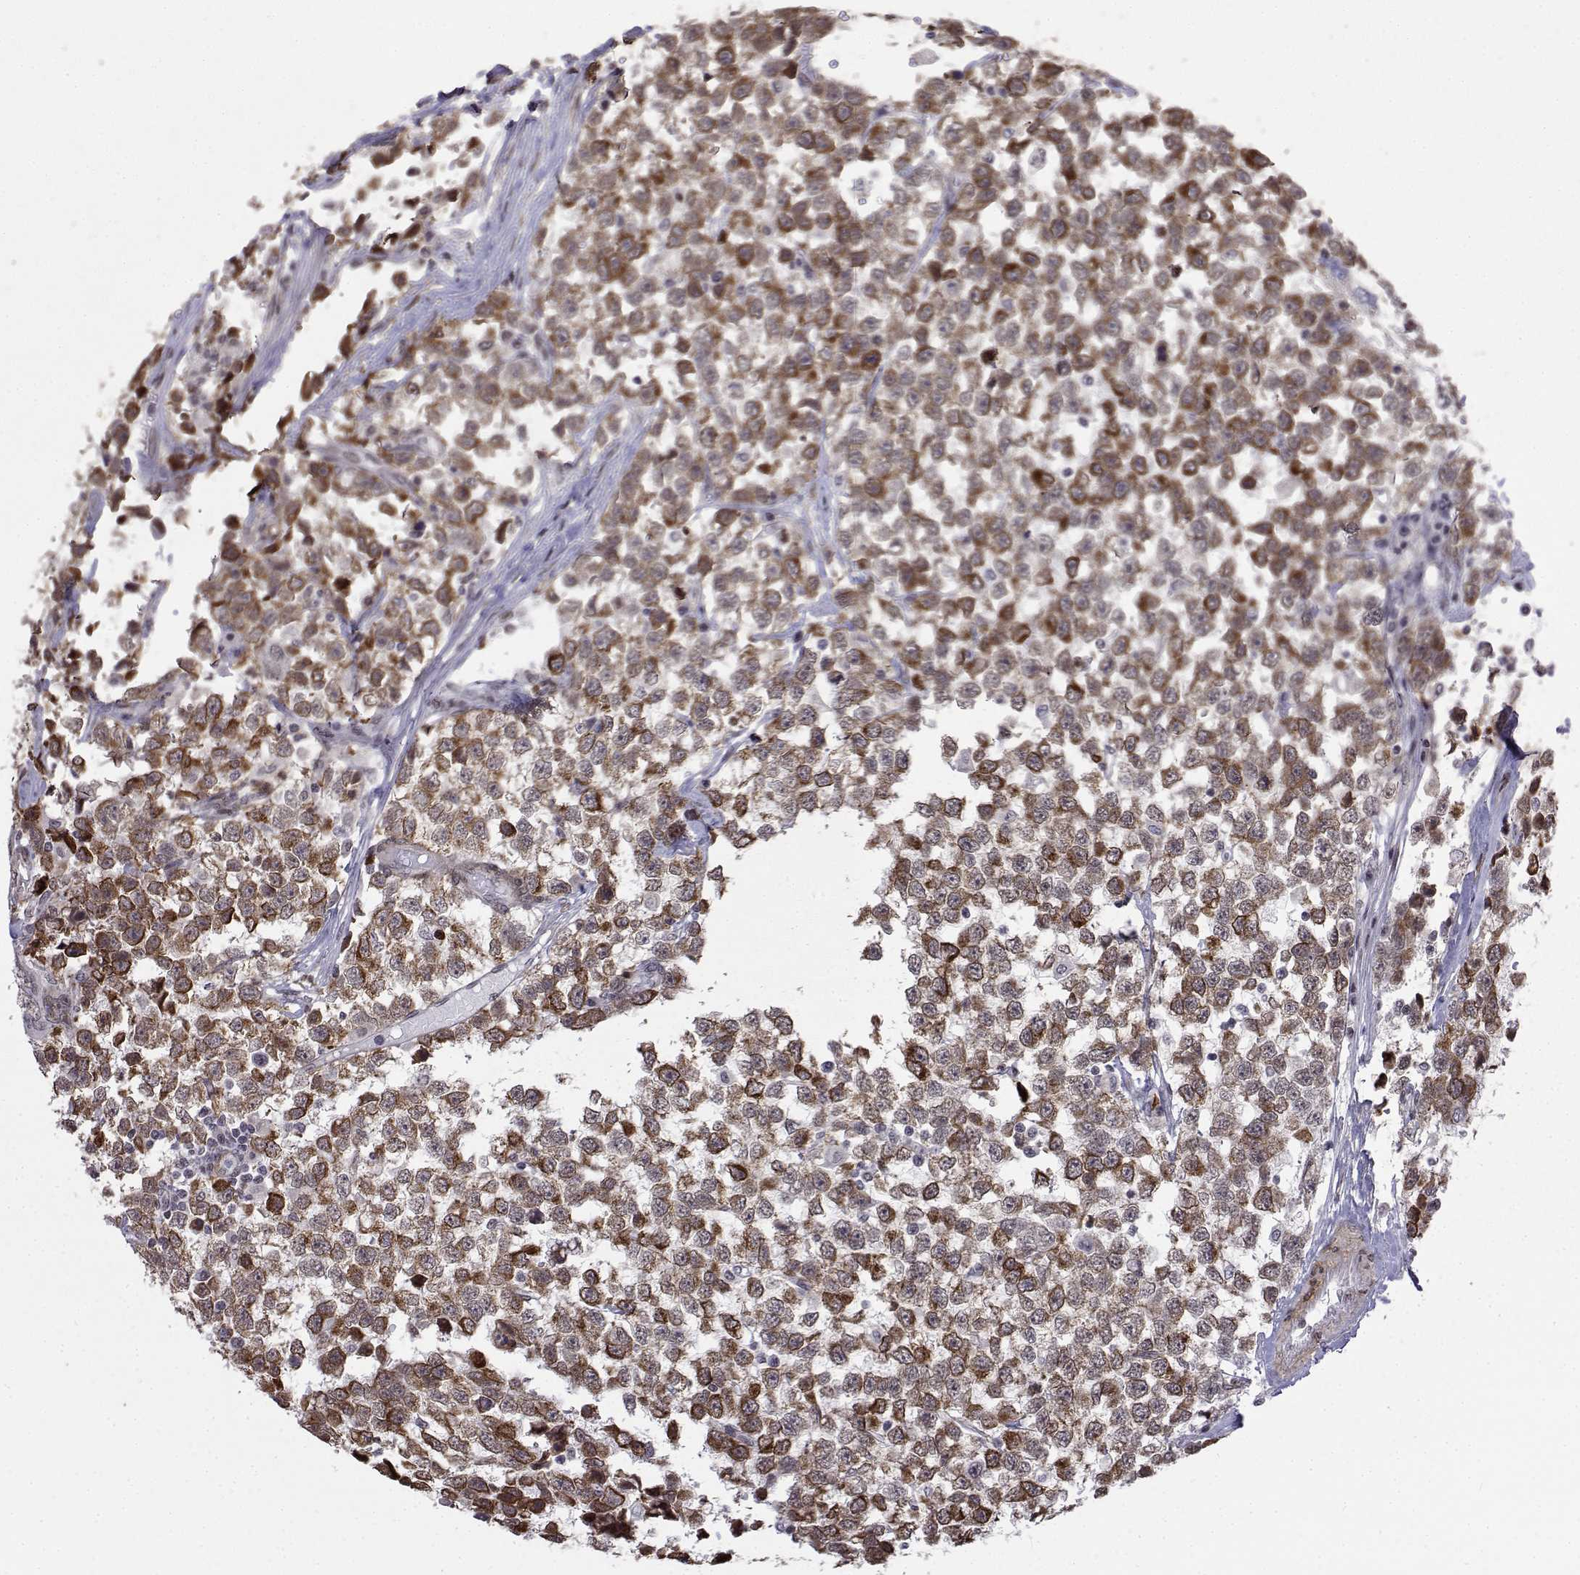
{"staining": {"intensity": "moderate", "quantity": ">75%", "location": "cytoplasmic/membranous"}, "tissue": "testis cancer", "cell_type": "Tumor cells", "image_type": "cancer", "snomed": [{"axis": "morphology", "description": "Seminoma, NOS"}, {"axis": "topography", "description": "Testis"}], "caption": "High-magnification brightfield microscopy of testis cancer stained with DAB (brown) and counterstained with hematoxylin (blue). tumor cells exhibit moderate cytoplasmic/membranous staining is seen in about>75% of cells.", "gene": "ITGA7", "patient": {"sex": "male", "age": 34}}